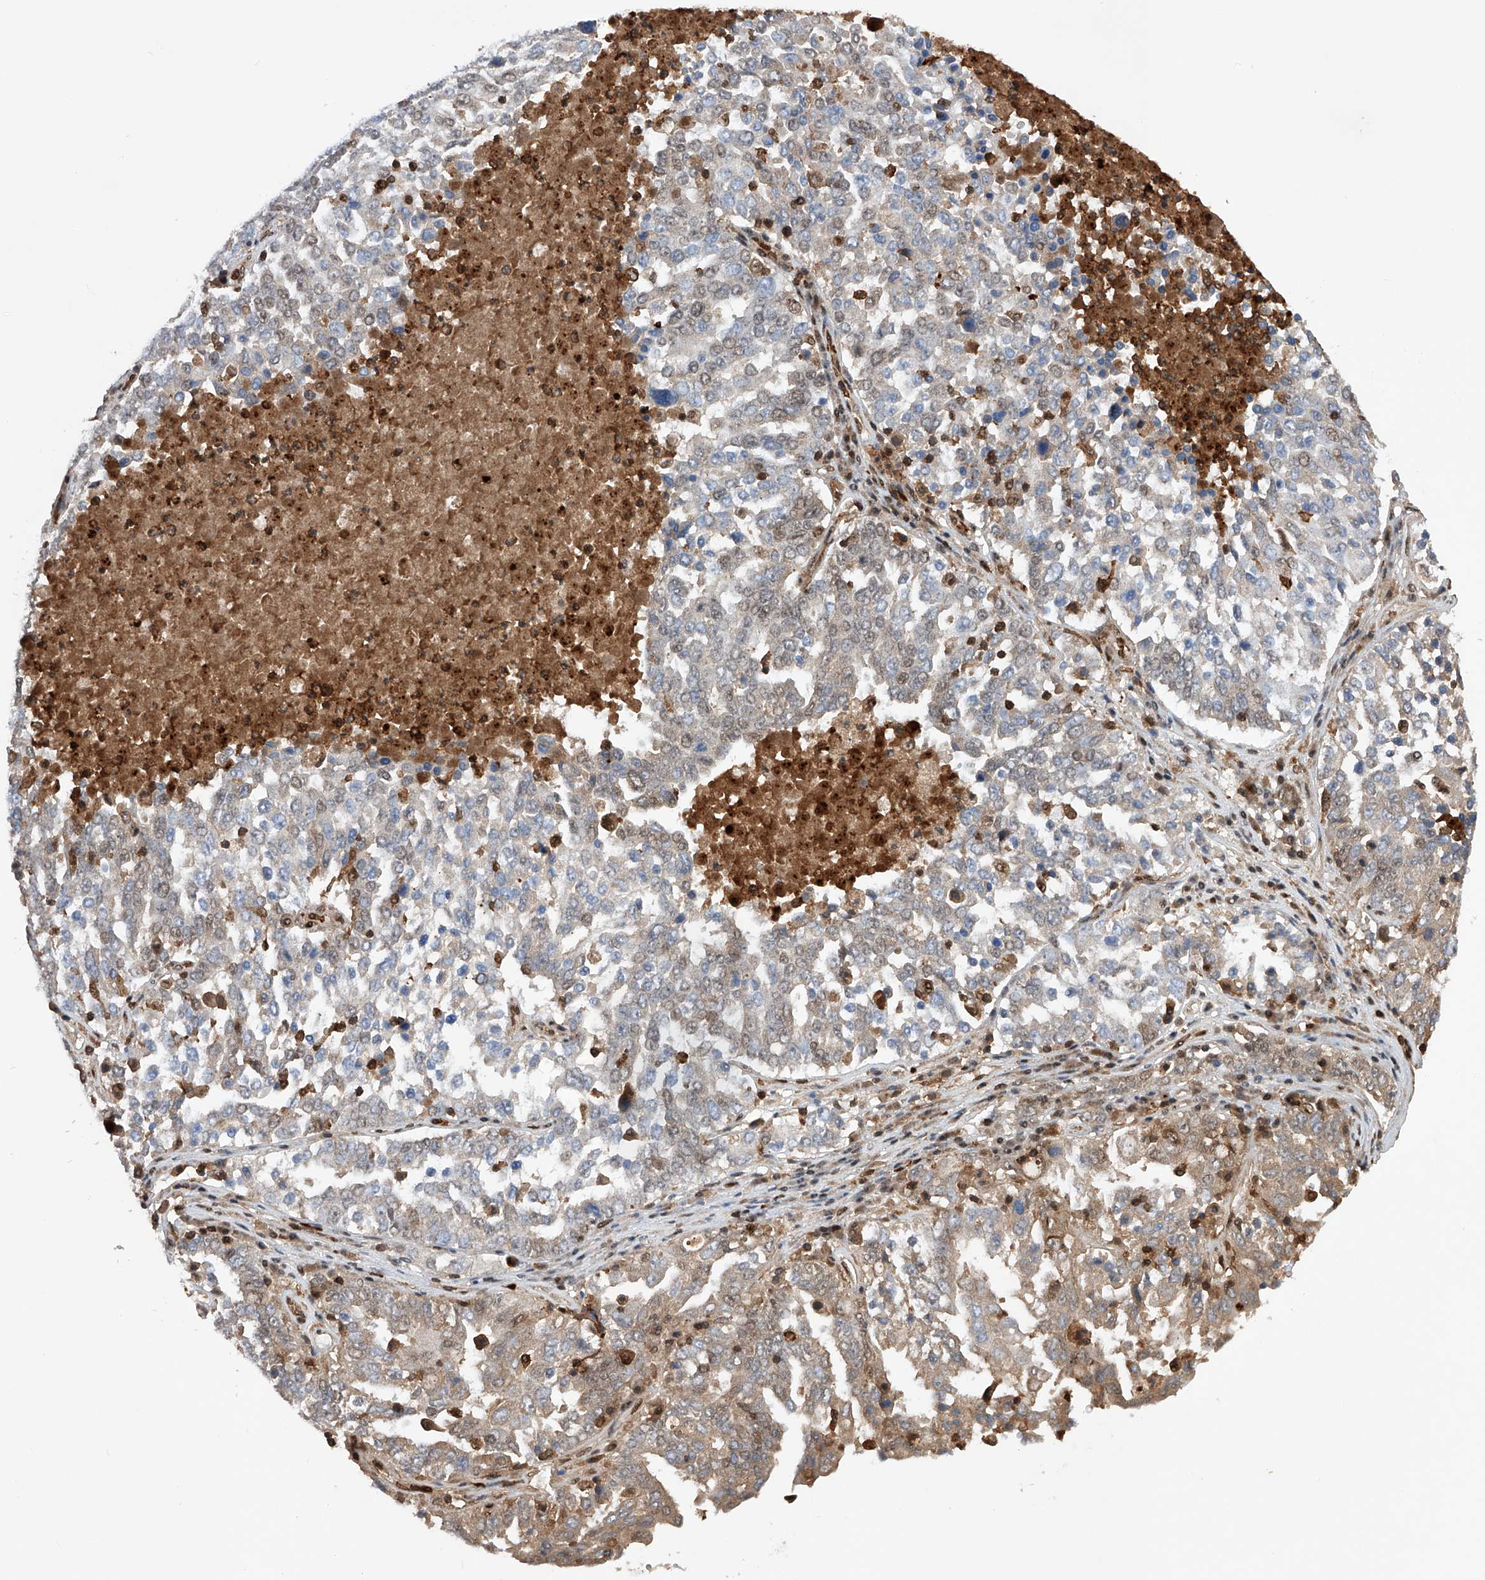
{"staining": {"intensity": "weak", "quantity": "<25%", "location": "cytoplasmic/membranous"}, "tissue": "ovarian cancer", "cell_type": "Tumor cells", "image_type": "cancer", "snomed": [{"axis": "morphology", "description": "Carcinoma, endometroid"}, {"axis": "topography", "description": "Ovary"}], "caption": "DAB immunohistochemical staining of ovarian endometroid carcinoma shows no significant expression in tumor cells.", "gene": "ZNF280D", "patient": {"sex": "female", "age": 62}}